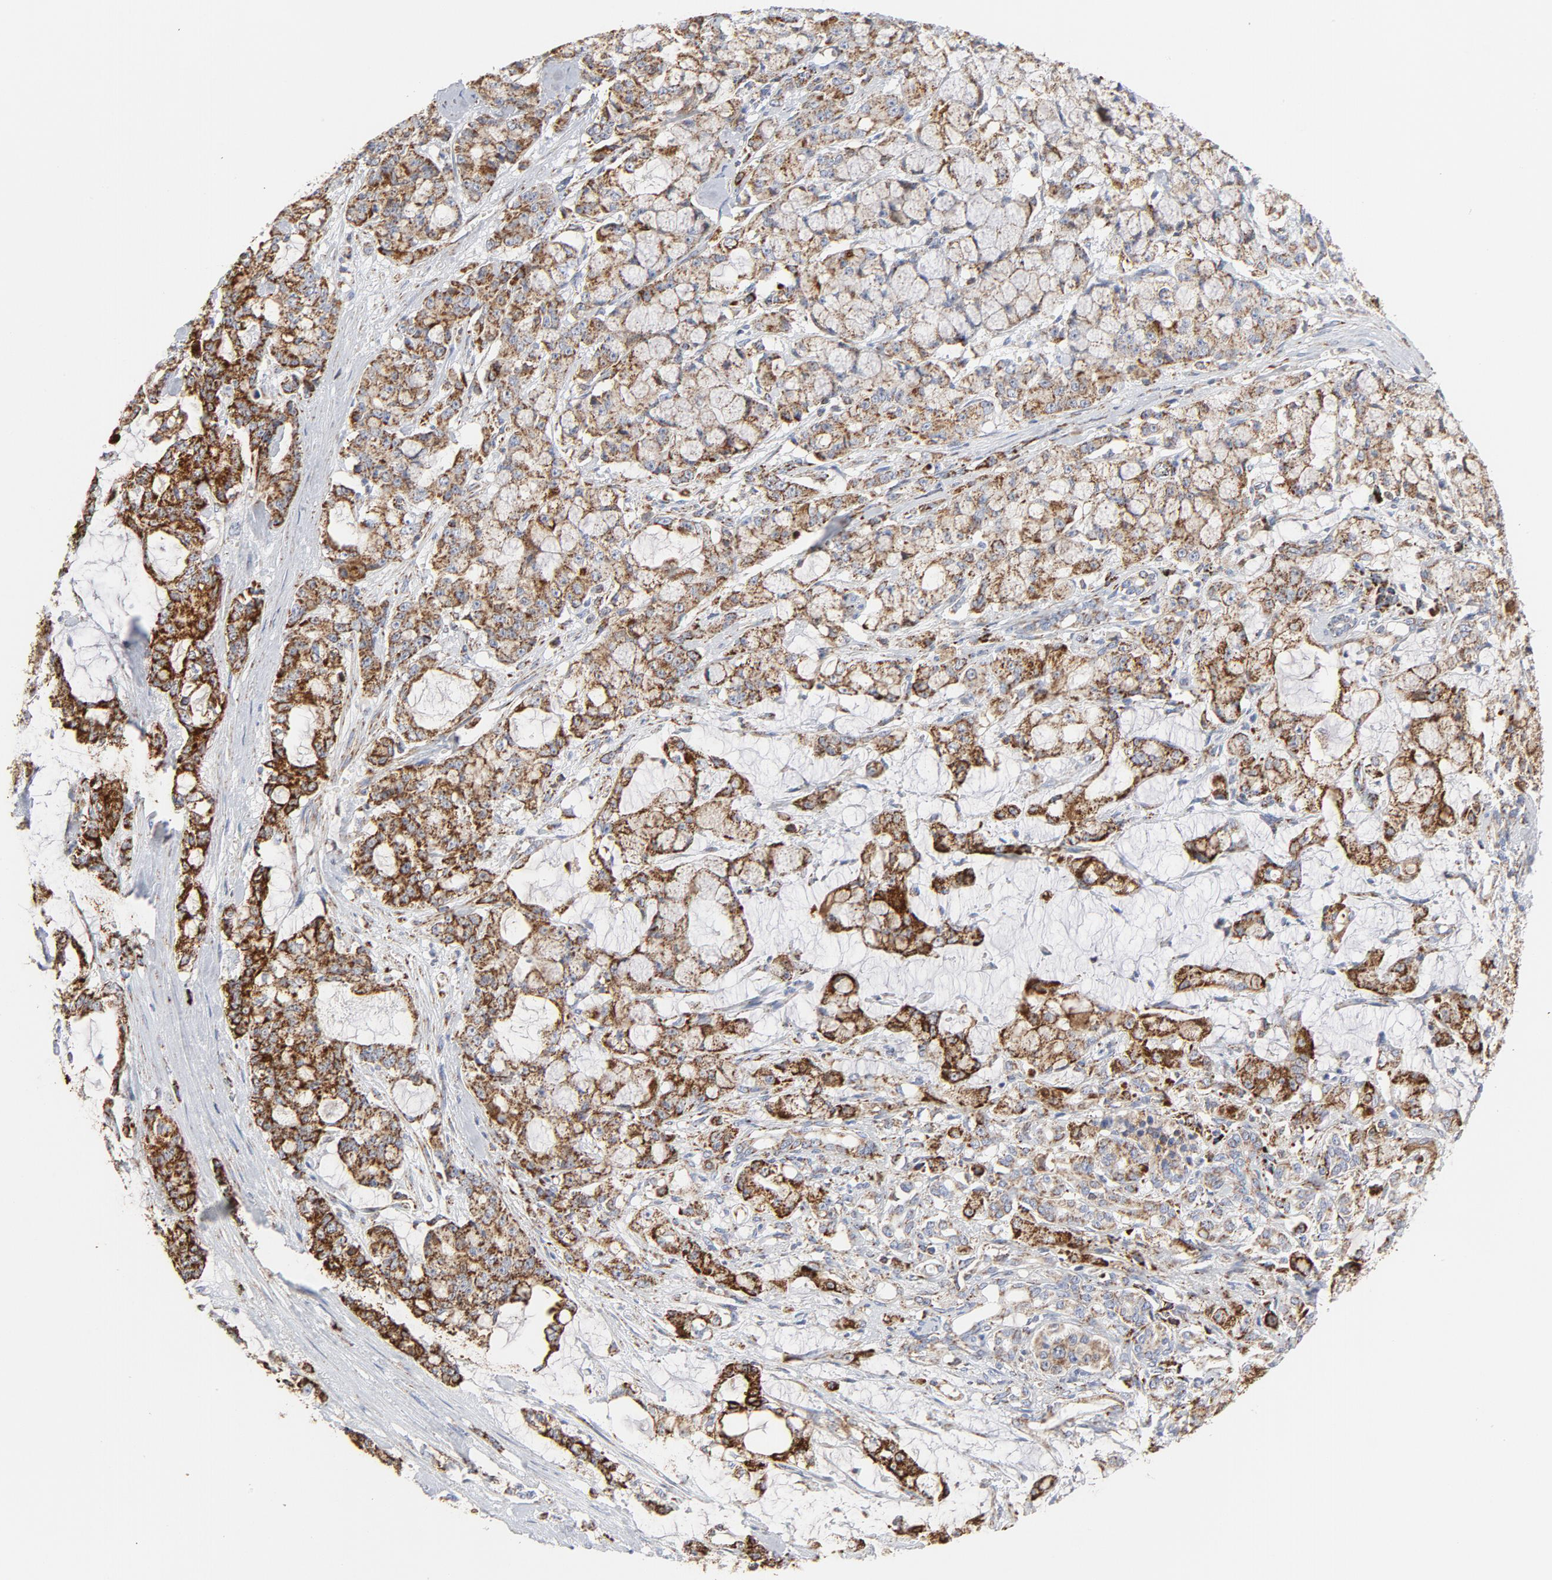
{"staining": {"intensity": "strong", "quantity": ">75%", "location": "cytoplasmic/membranous"}, "tissue": "pancreatic cancer", "cell_type": "Tumor cells", "image_type": "cancer", "snomed": [{"axis": "morphology", "description": "Adenocarcinoma, NOS"}, {"axis": "topography", "description": "Pancreas"}], "caption": "About >75% of tumor cells in human pancreatic cancer (adenocarcinoma) display strong cytoplasmic/membranous protein staining as visualized by brown immunohistochemical staining.", "gene": "CYCS", "patient": {"sex": "female", "age": 73}}